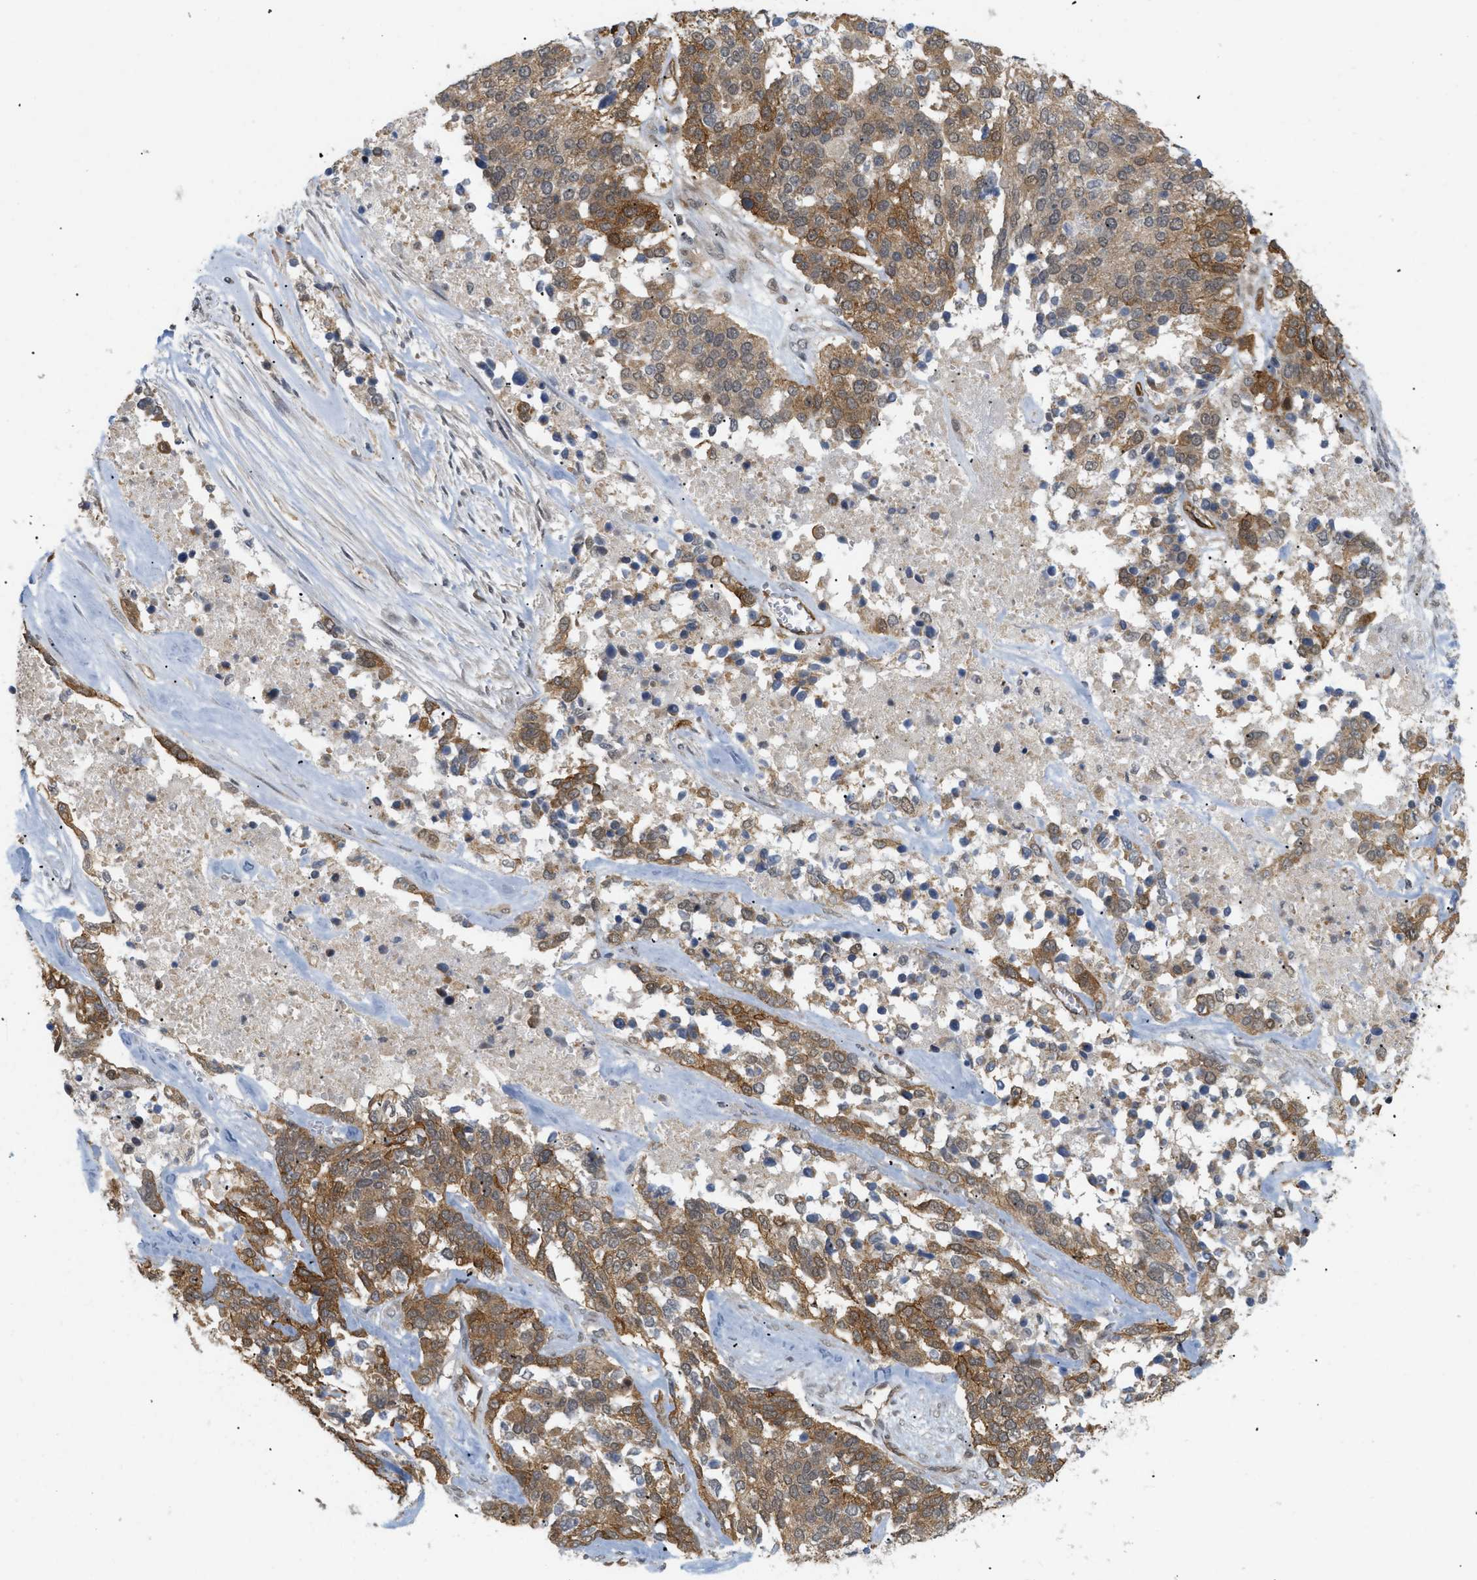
{"staining": {"intensity": "moderate", "quantity": ">75%", "location": "cytoplasmic/membranous"}, "tissue": "ovarian cancer", "cell_type": "Tumor cells", "image_type": "cancer", "snomed": [{"axis": "morphology", "description": "Cystadenocarcinoma, serous, NOS"}, {"axis": "topography", "description": "Ovary"}], "caption": "Immunohistochemistry micrograph of neoplastic tissue: human ovarian cancer (serous cystadenocarcinoma) stained using immunohistochemistry (IHC) demonstrates medium levels of moderate protein expression localized specifically in the cytoplasmic/membranous of tumor cells, appearing as a cytoplasmic/membranous brown color.", "gene": "PALMD", "patient": {"sex": "female", "age": 44}}